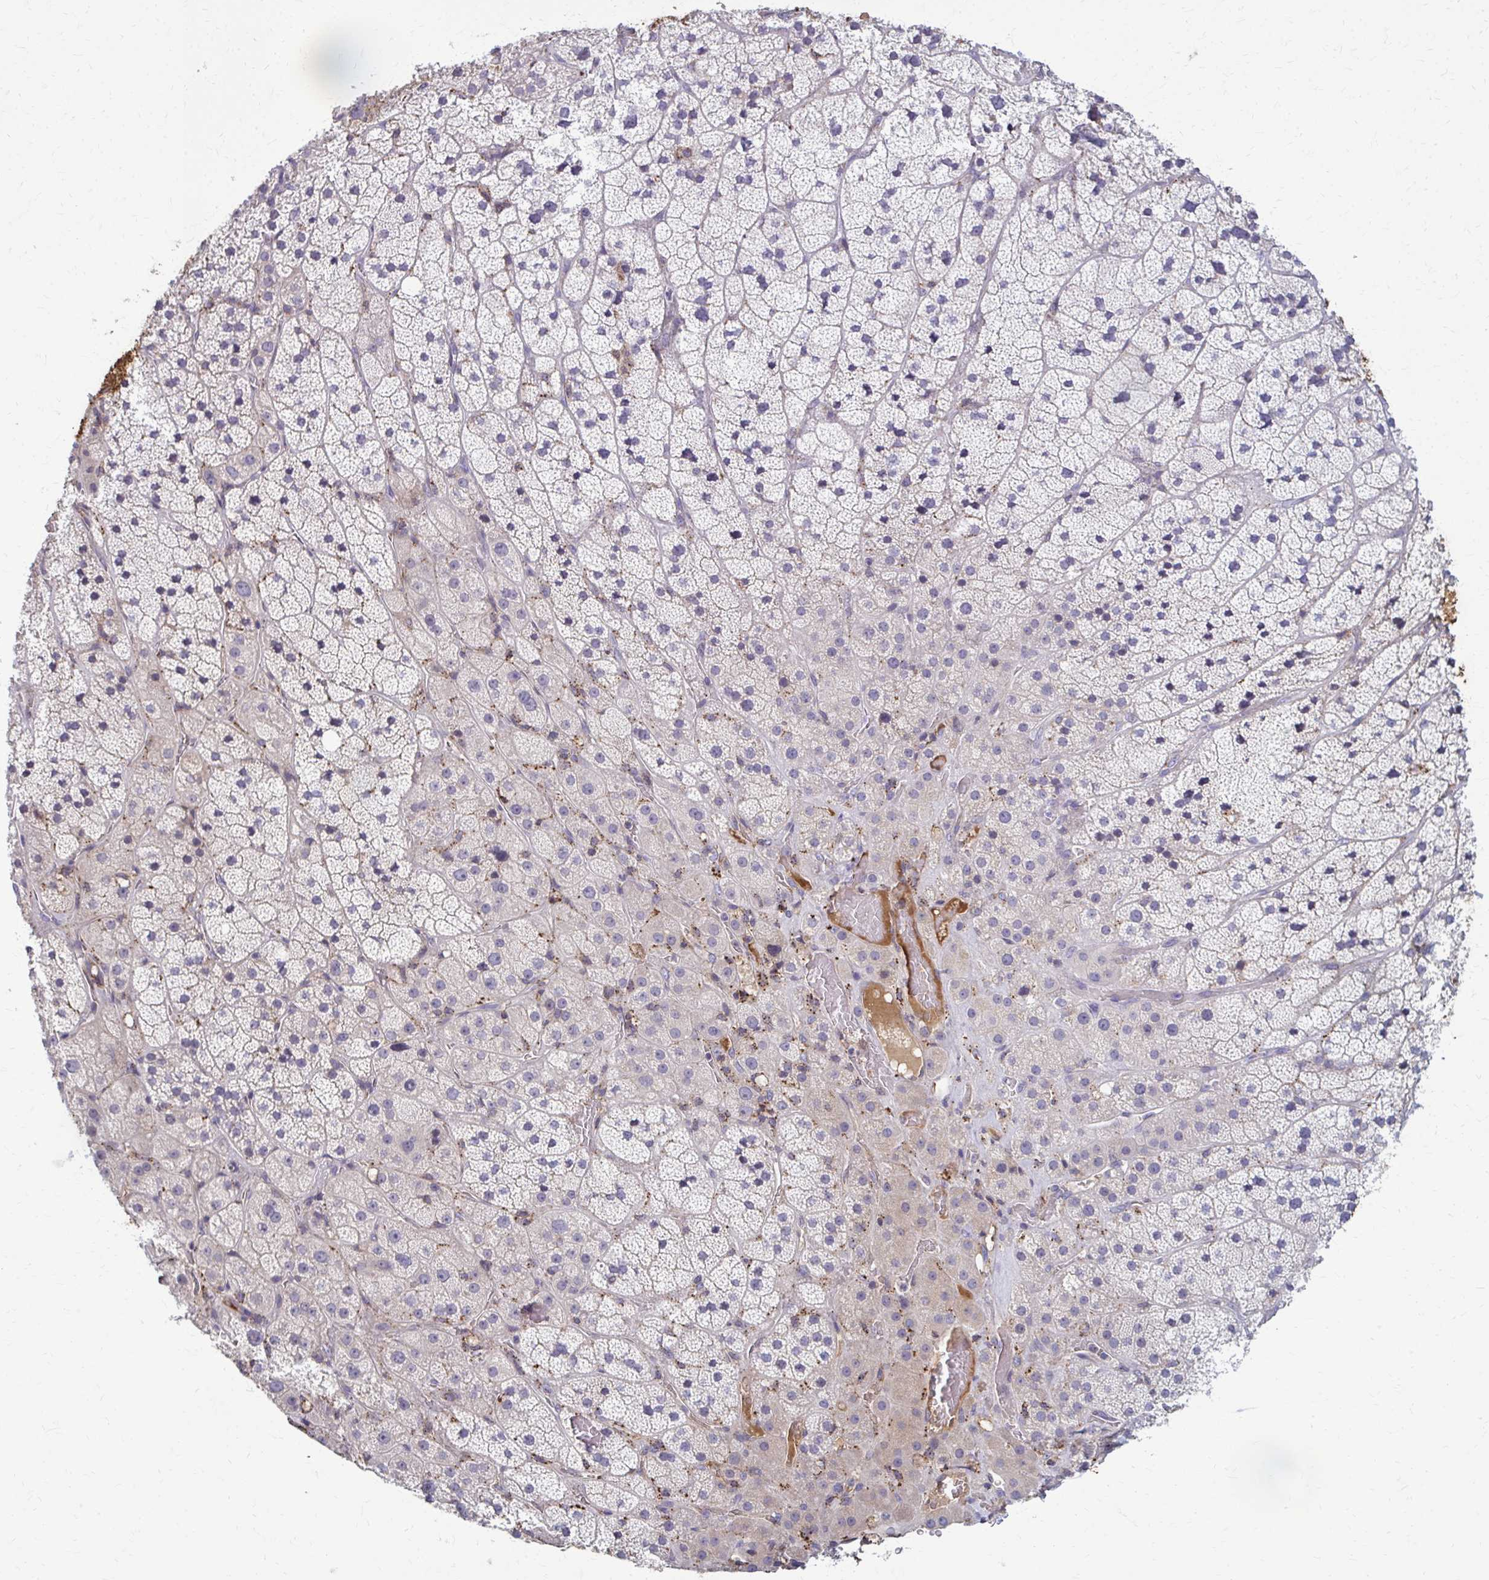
{"staining": {"intensity": "negative", "quantity": "none", "location": "none"}, "tissue": "adrenal gland", "cell_type": "Glandular cells", "image_type": "normal", "snomed": [{"axis": "morphology", "description": "Normal tissue, NOS"}, {"axis": "topography", "description": "Adrenal gland"}], "caption": "Human adrenal gland stained for a protein using immunohistochemistry (IHC) exhibits no expression in glandular cells.", "gene": "MCRIP2", "patient": {"sex": "male", "age": 57}}